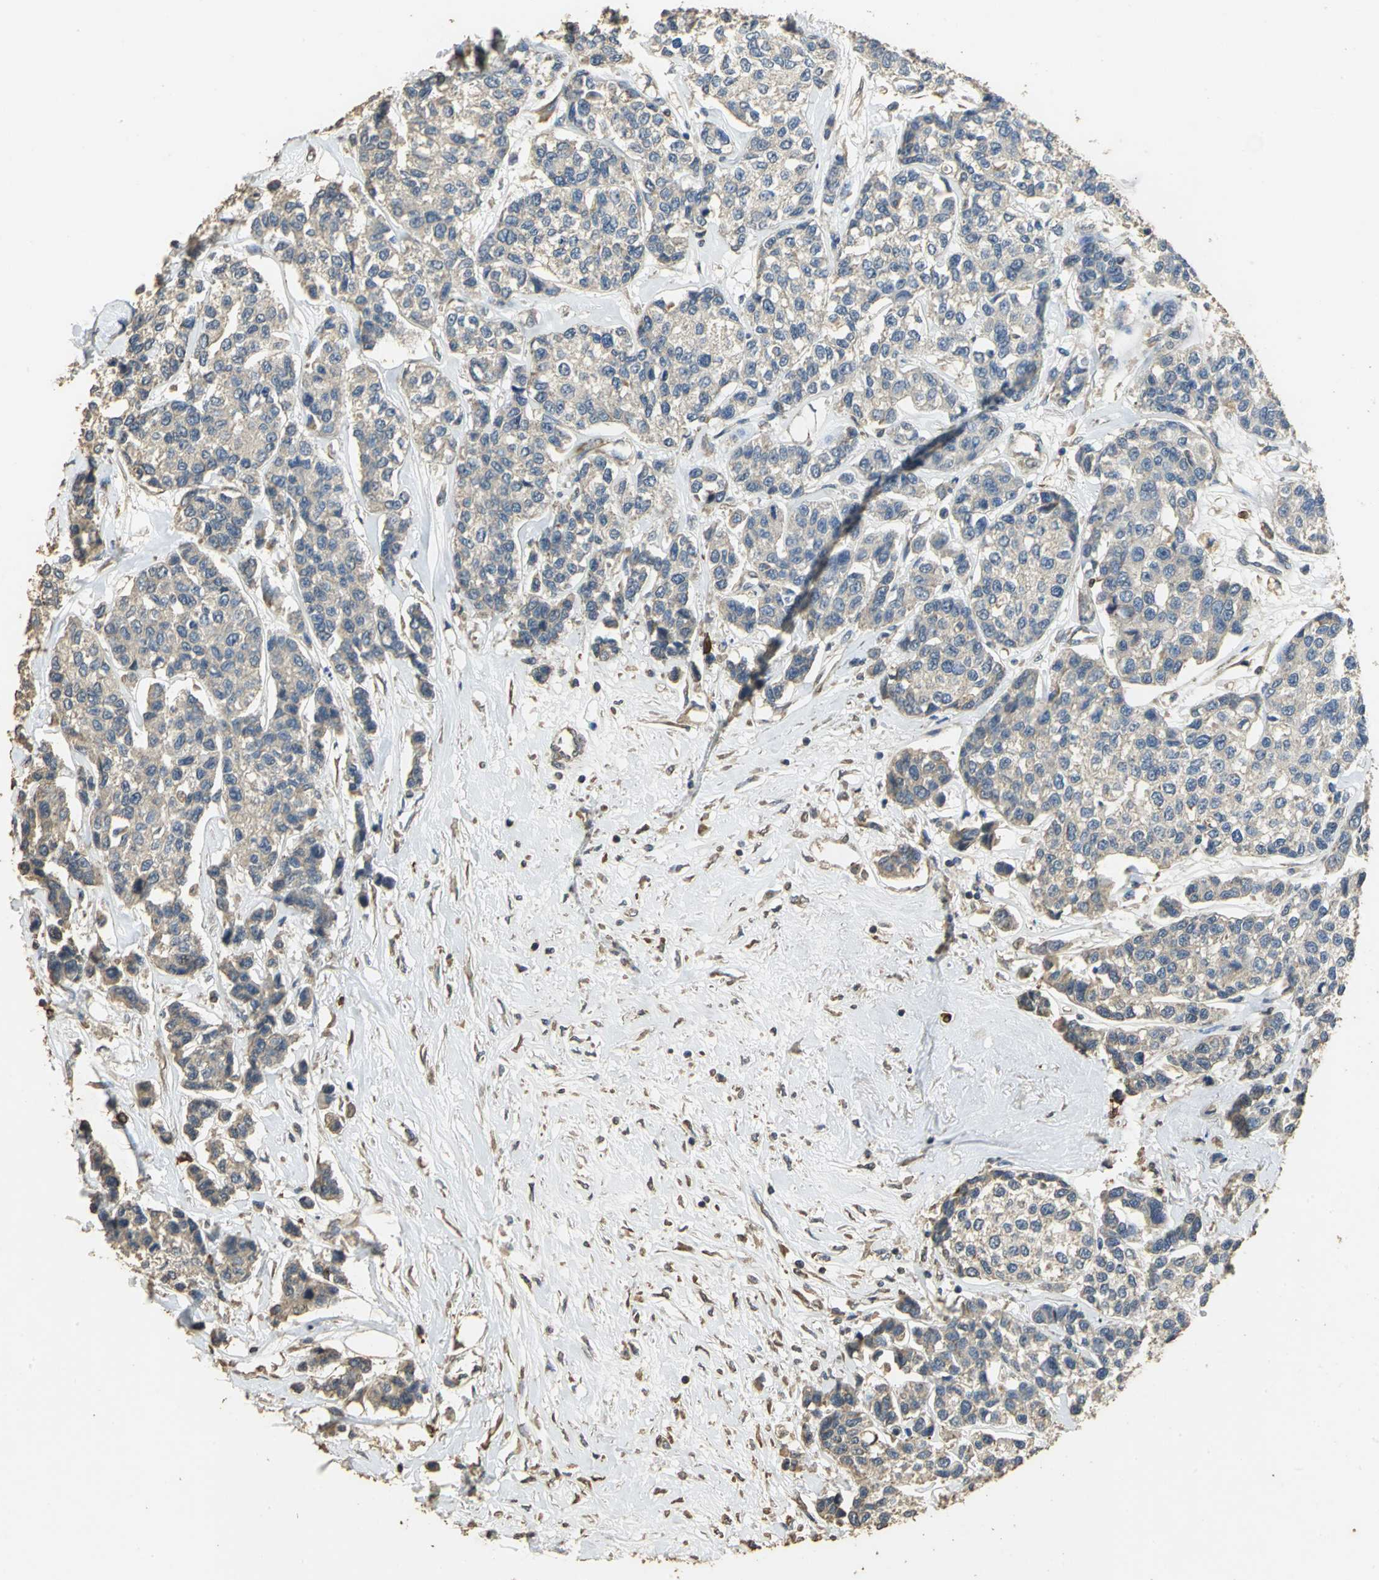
{"staining": {"intensity": "weak", "quantity": ">75%", "location": "cytoplasmic/membranous"}, "tissue": "breast cancer", "cell_type": "Tumor cells", "image_type": "cancer", "snomed": [{"axis": "morphology", "description": "Duct carcinoma"}, {"axis": "topography", "description": "Breast"}], "caption": "There is low levels of weak cytoplasmic/membranous staining in tumor cells of breast cancer, as demonstrated by immunohistochemical staining (brown color).", "gene": "ACSL4", "patient": {"sex": "female", "age": 51}}